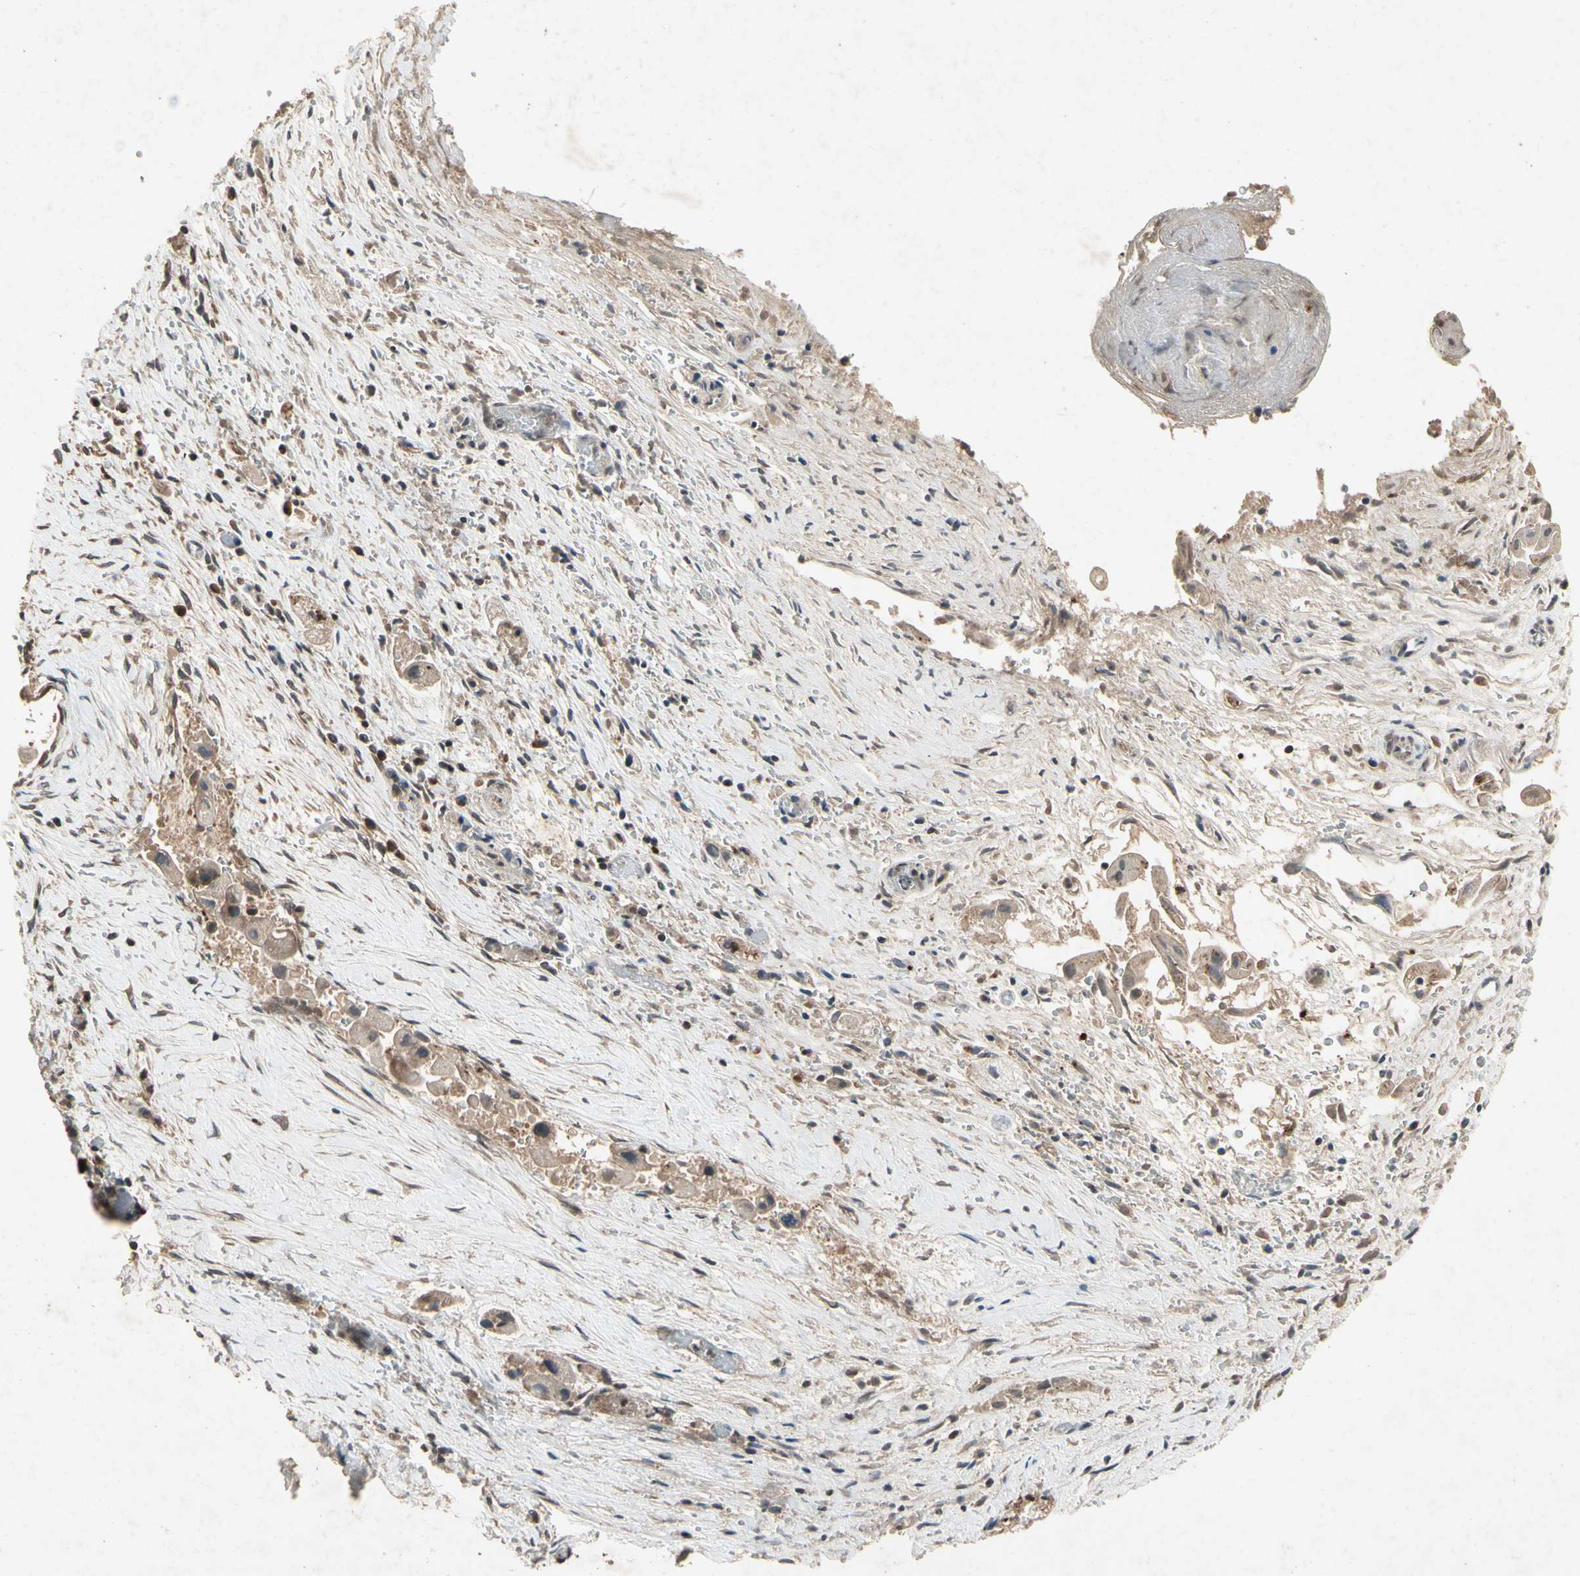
{"staining": {"intensity": "weak", "quantity": "25%-75%", "location": "cytoplasmic/membranous"}, "tissue": "liver cancer", "cell_type": "Tumor cells", "image_type": "cancer", "snomed": [{"axis": "morphology", "description": "Normal tissue, NOS"}, {"axis": "morphology", "description": "Cholangiocarcinoma"}, {"axis": "topography", "description": "Liver"}, {"axis": "topography", "description": "Peripheral nerve tissue"}], "caption": "High-power microscopy captured an IHC image of liver cancer, revealing weak cytoplasmic/membranous expression in approximately 25%-75% of tumor cells. (DAB IHC, brown staining for protein, blue staining for nuclei).", "gene": "DPY19L3", "patient": {"sex": "male", "age": 50}}